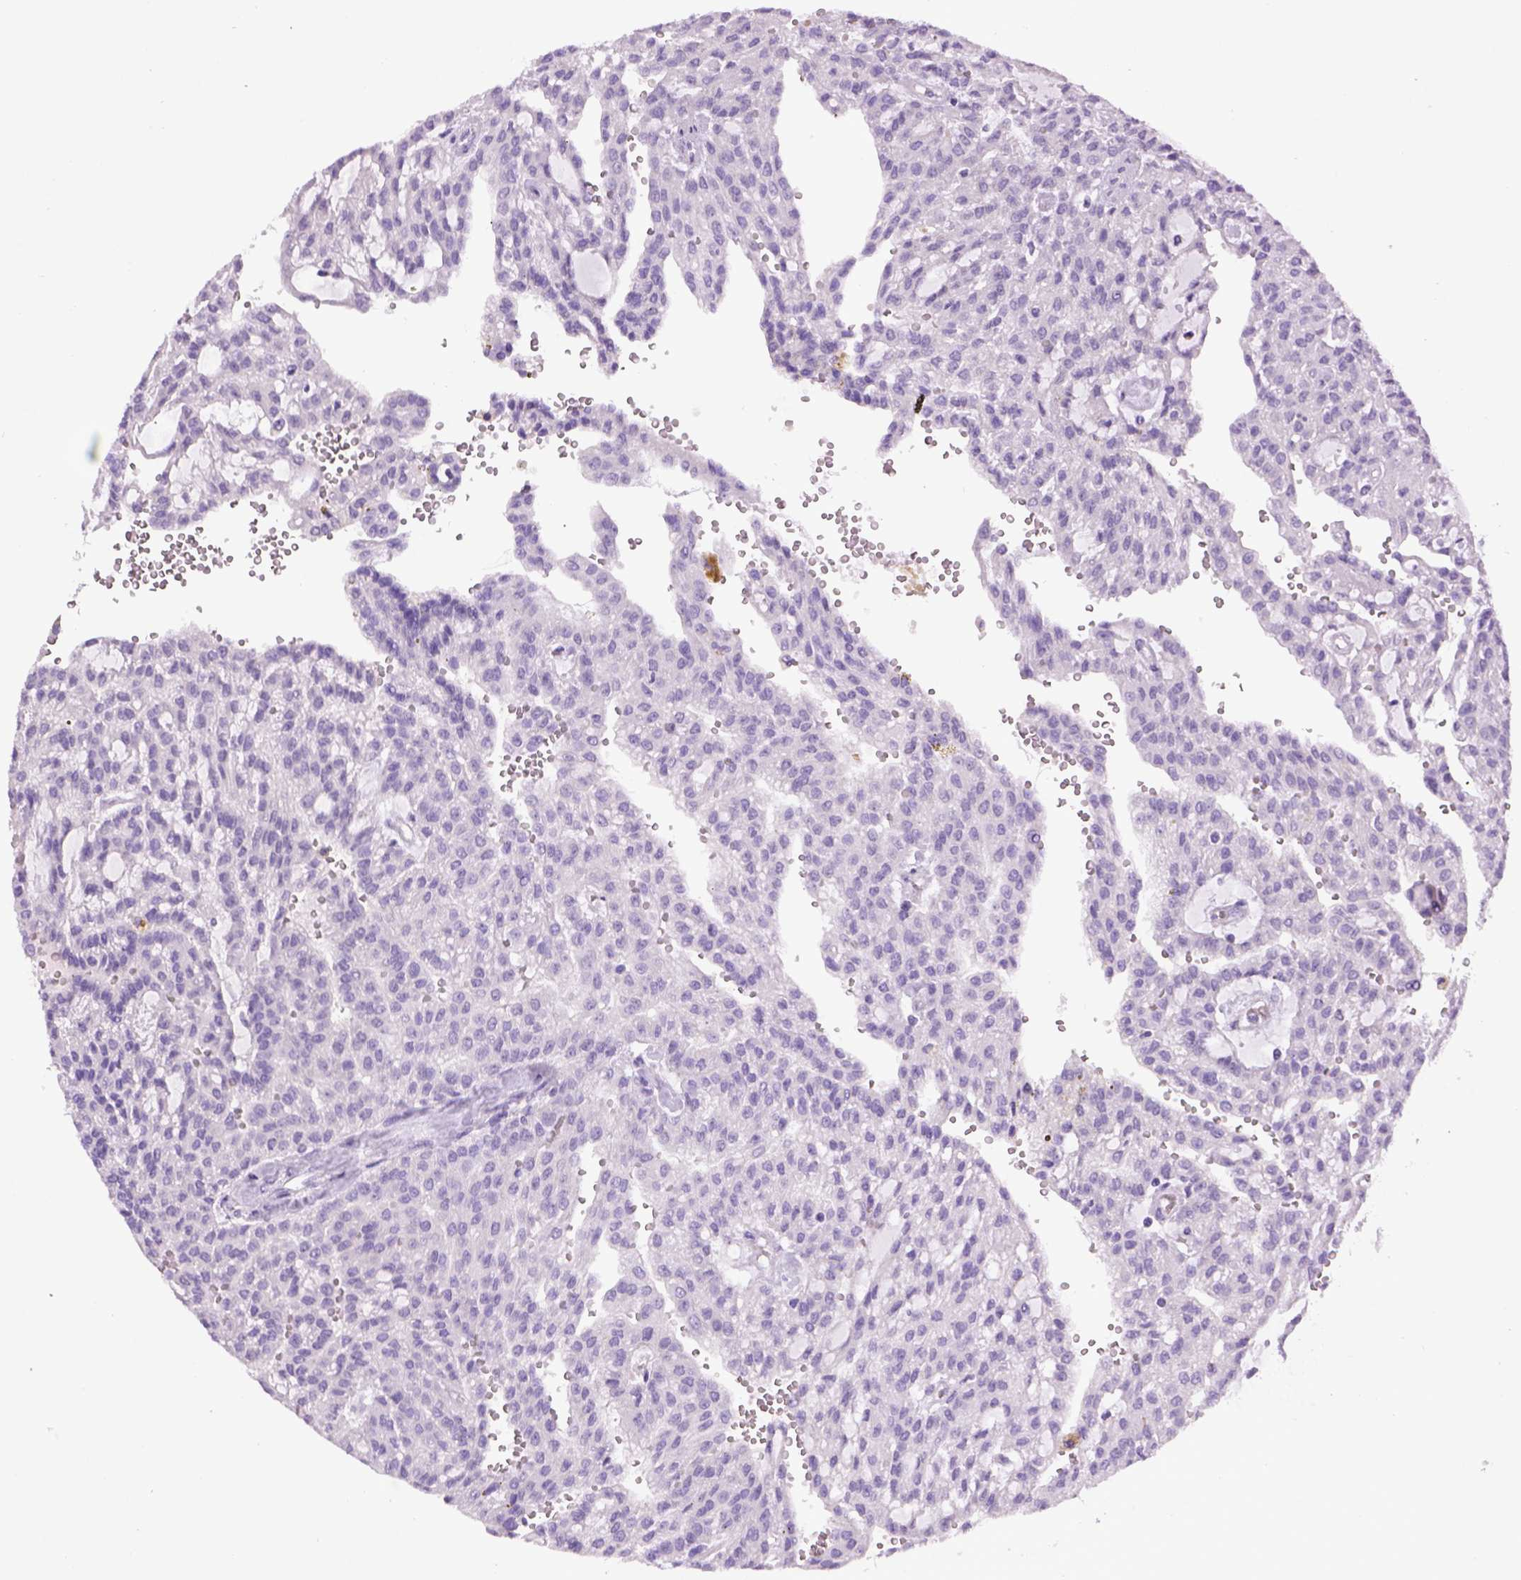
{"staining": {"intensity": "negative", "quantity": "none", "location": "none"}, "tissue": "renal cancer", "cell_type": "Tumor cells", "image_type": "cancer", "snomed": [{"axis": "morphology", "description": "Adenocarcinoma, NOS"}, {"axis": "topography", "description": "Kidney"}], "caption": "Adenocarcinoma (renal) stained for a protein using IHC exhibits no expression tumor cells.", "gene": "CDH1", "patient": {"sex": "male", "age": 63}}